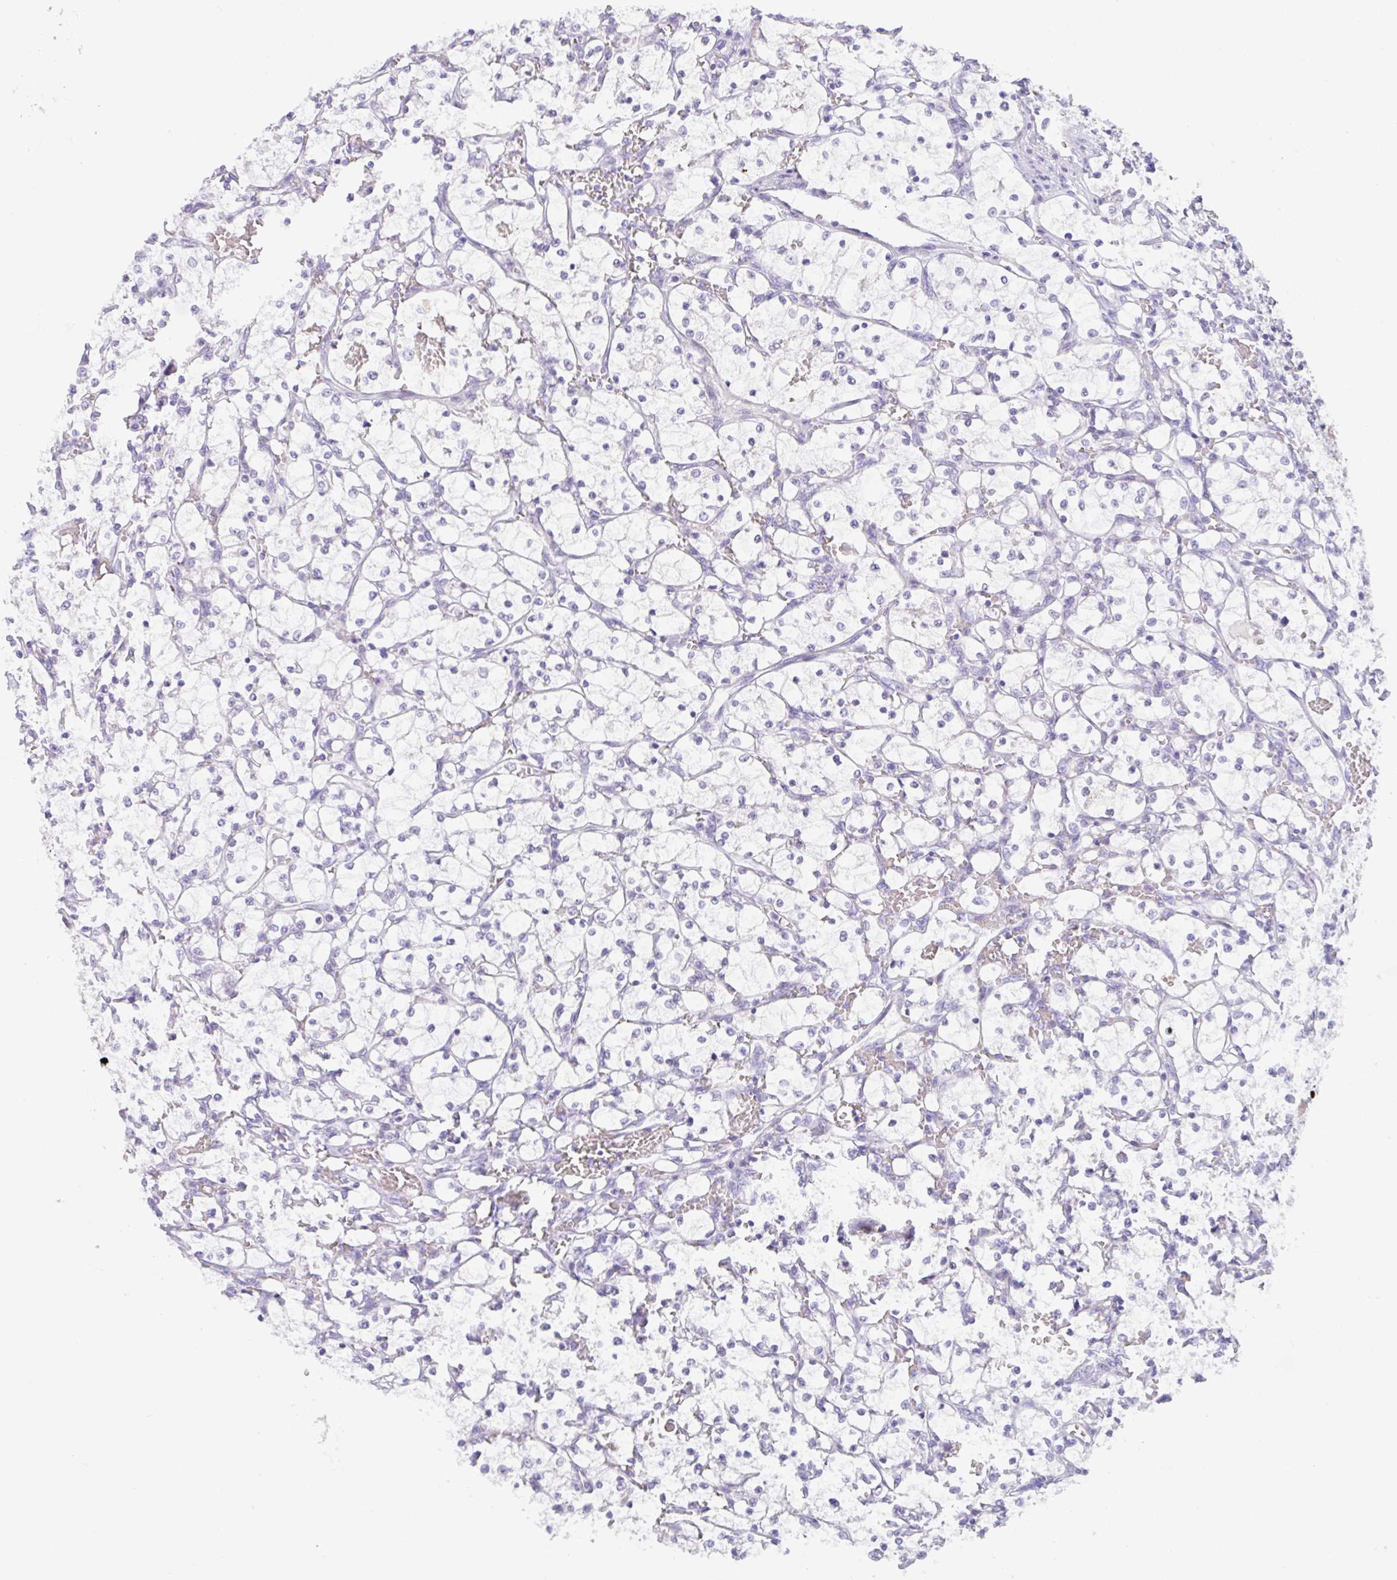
{"staining": {"intensity": "negative", "quantity": "none", "location": "none"}, "tissue": "renal cancer", "cell_type": "Tumor cells", "image_type": "cancer", "snomed": [{"axis": "morphology", "description": "Adenocarcinoma, NOS"}, {"axis": "topography", "description": "Kidney"}], "caption": "A photomicrograph of human adenocarcinoma (renal) is negative for staining in tumor cells. (Brightfield microscopy of DAB (3,3'-diaminobenzidine) immunohistochemistry (IHC) at high magnification).", "gene": "TRAF4", "patient": {"sex": "female", "age": 69}}